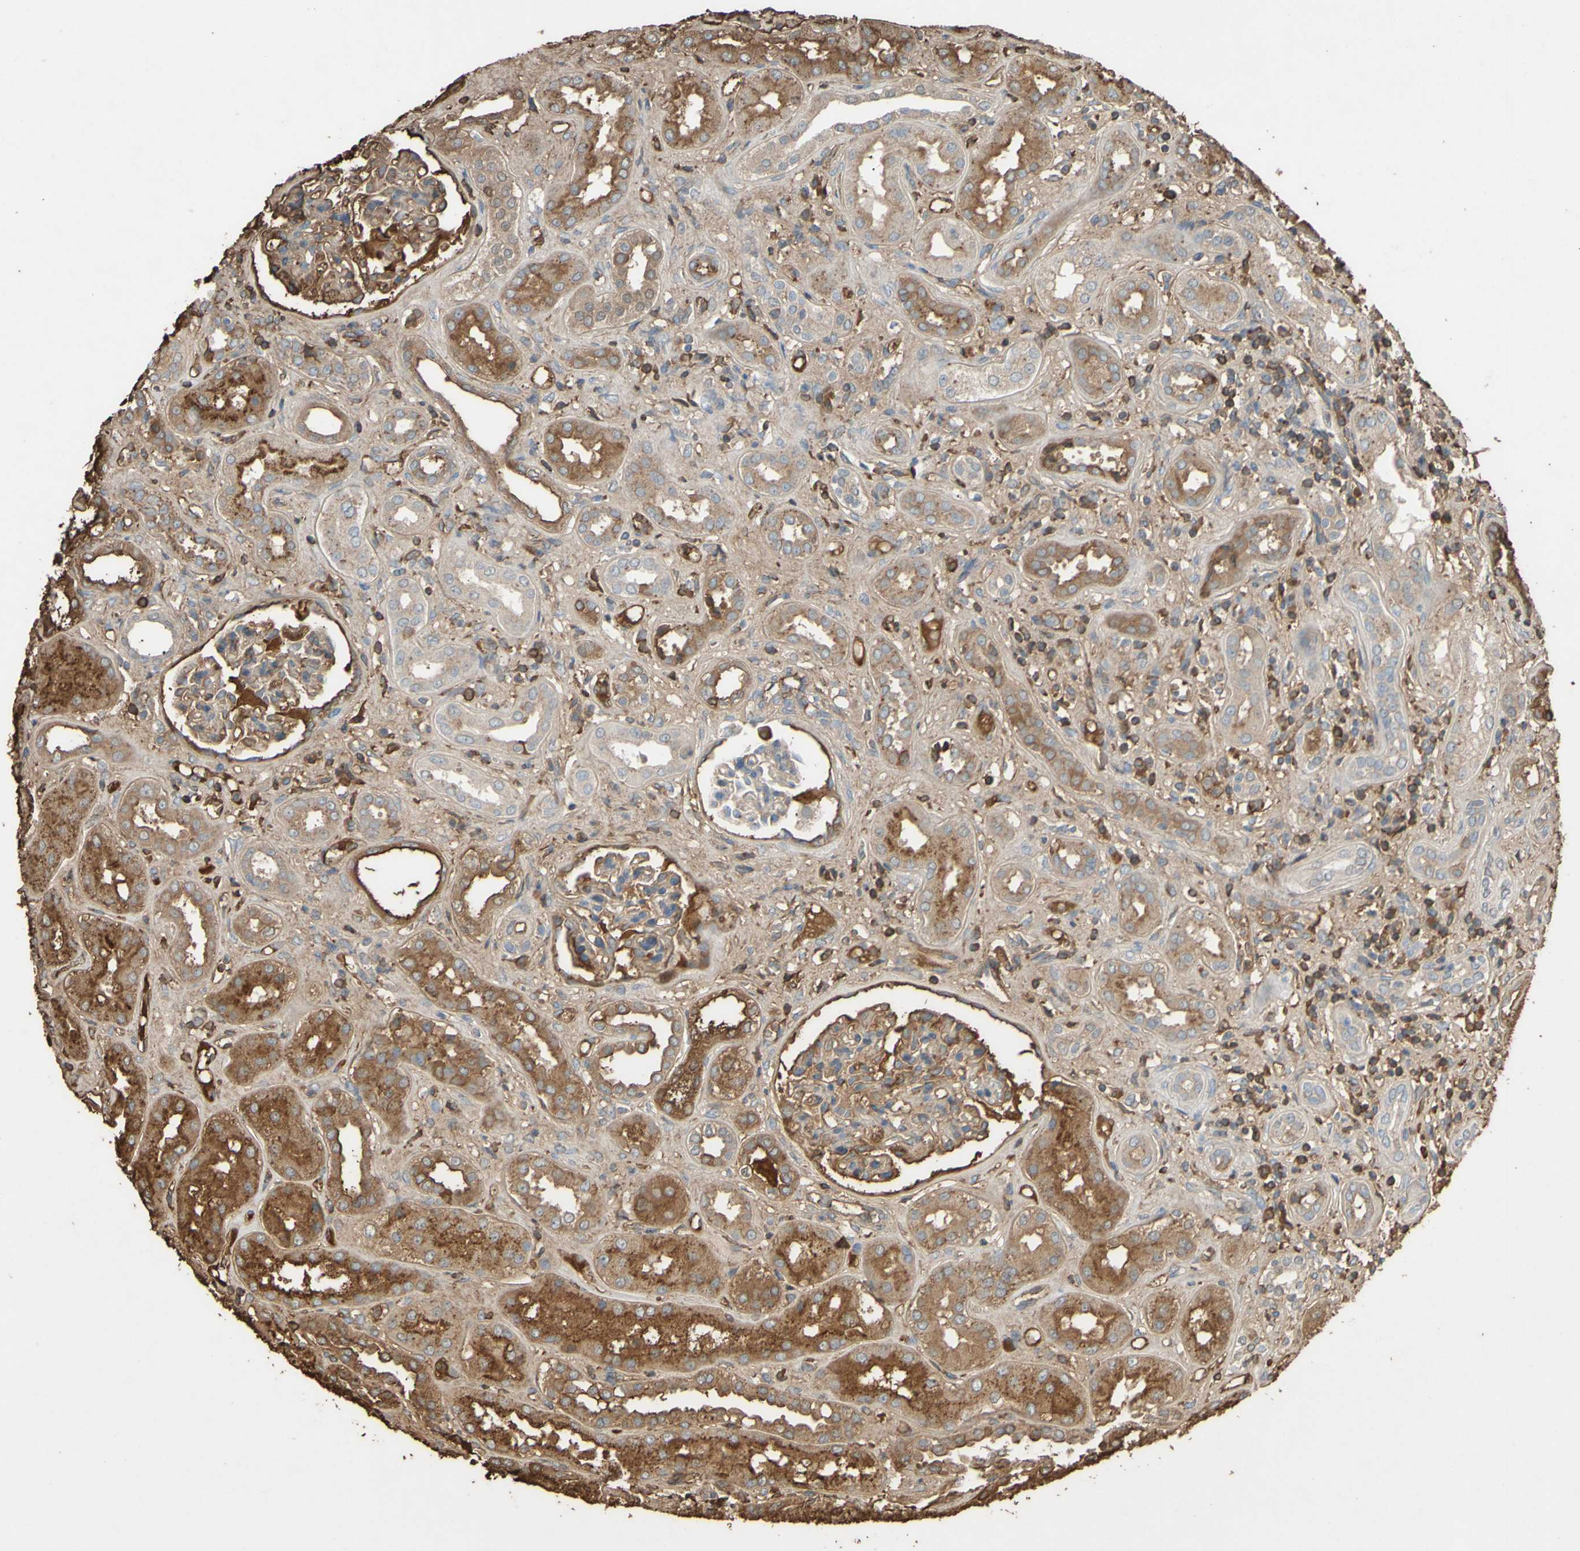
{"staining": {"intensity": "moderate", "quantity": ">75%", "location": "cytoplasmic/membranous"}, "tissue": "kidney", "cell_type": "Cells in glomeruli", "image_type": "normal", "snomed": [{"axis": "morphology", "description": "Normal tissue, NOS"}, {"axis": "topography", "description": "Kidney"}], "caption": "Normal kidney was stained to show a protein in brown. There is medium levels of moderate cytoplasmic/membranous staining in about >75% of cells in glomeruli. (Stains: DAB in brown, nuclei in blue, Microscopy: brightfield microscopy at high magnification).", "gene": "PTGDS", "patient": {"sex": "male", "age": 59}}